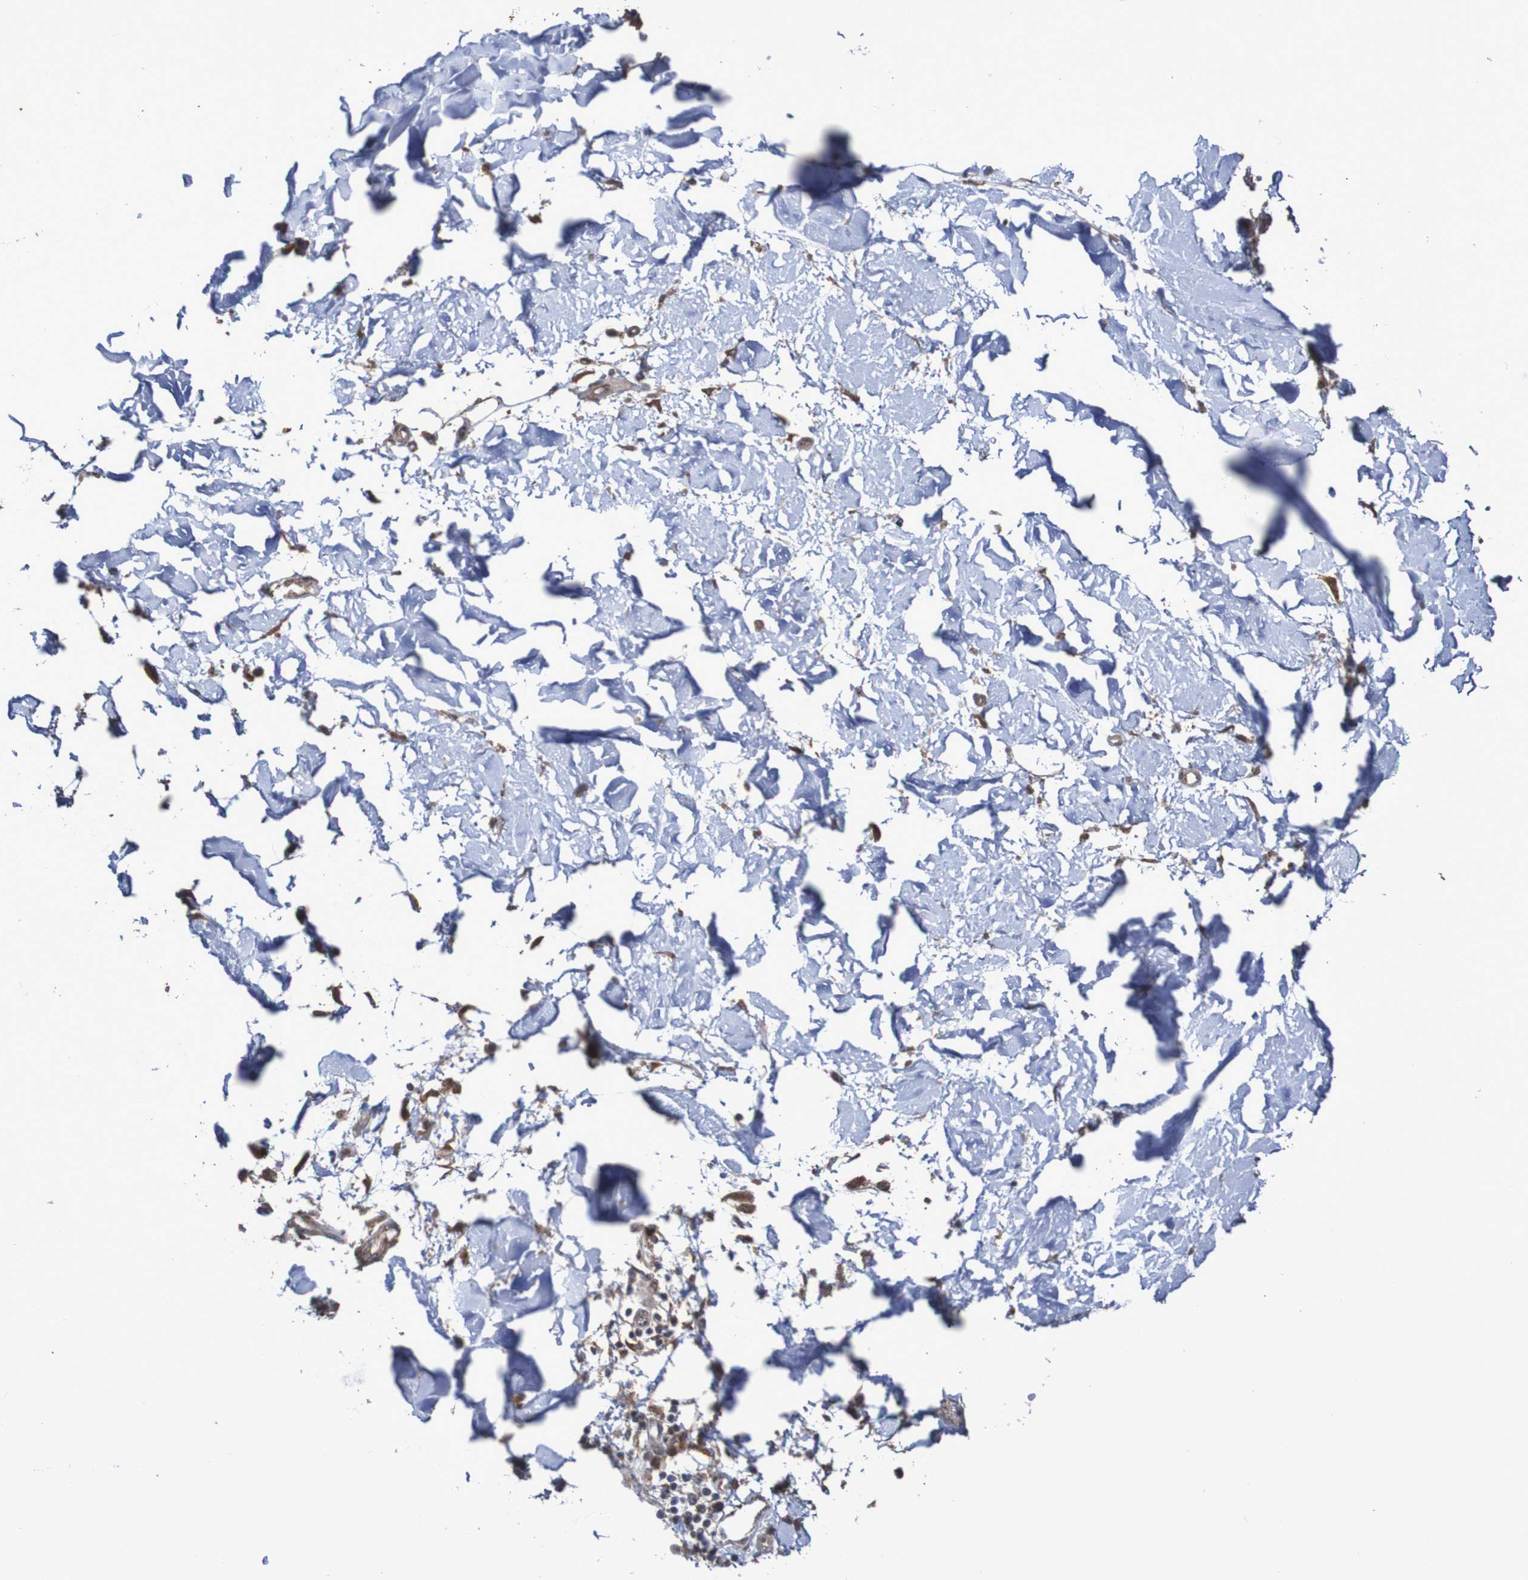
{"staining": {"intensity": "weak", "quantity": ">75%", "location": "cytoplasmic/membranous"}, "tissue": "soft tissue", "cell_type": "Fibroblasts", "image_type": "normal", "snomed": [{"axis": "morphology", "description": "Squamous cell carcinoma, NOS"}, {"axis": "topography", "description": "Skin"}], "caption": "Immunohistochemistry (IHC) staining of benign soft tissue, which demonstrates low levels of weak cytoplasmic/membranous expression in approximately >75% of fibroblasts indicating weak cytoplasmic/membranous protein expression. The staining was performed using DAB (brown) for protein detection and nuclei were counterstained in hematoxylin (blue).", "gene": "PHPT1", "patient": {"sex": "male", "age": 83}}